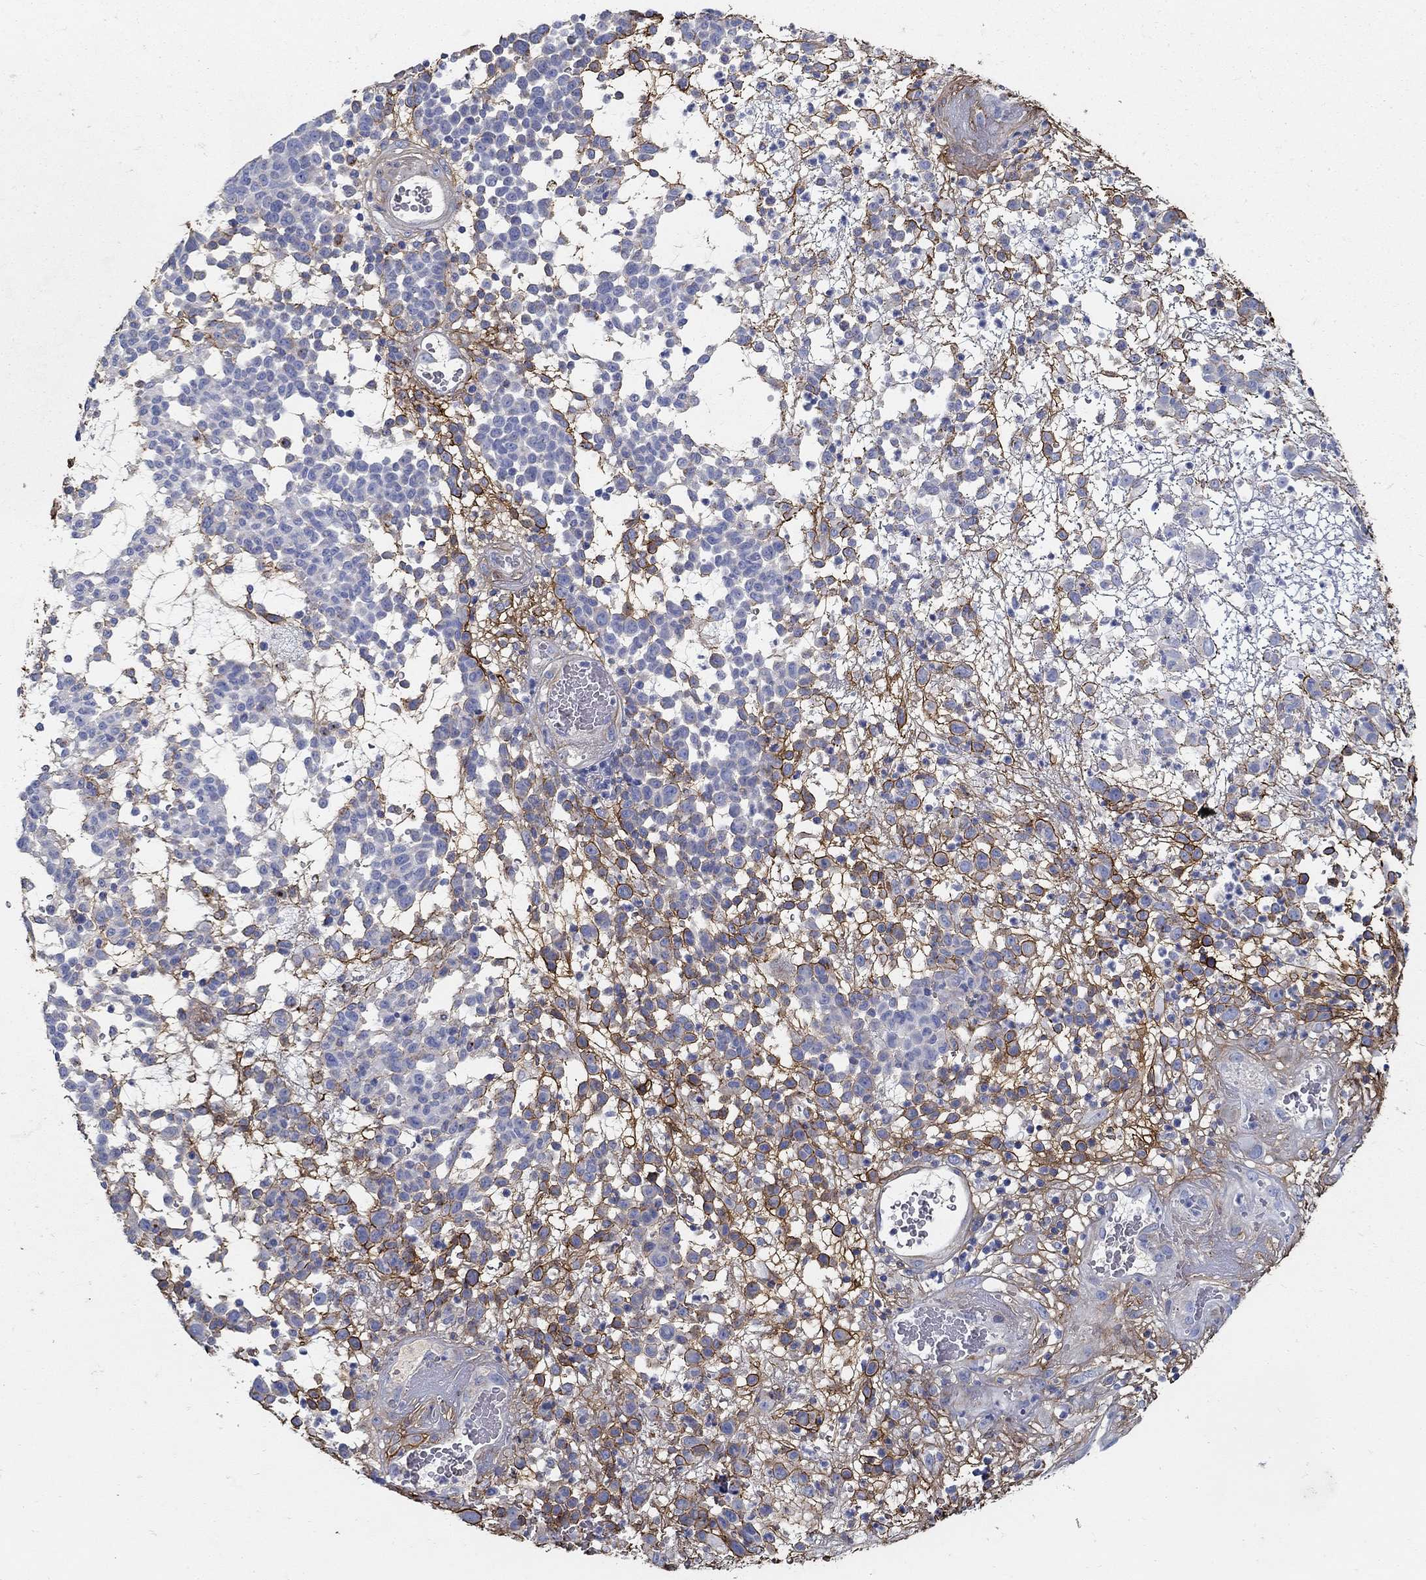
{"staining": {"intensity": "negative", "quantity": "none", "location": "none"}, "tissue": "melanoma", "cell_type": "Tumor cells", "image_type": "cancer", "snomed": [{"axis": "morphology", "description": "Malignant melanoma, NOS"}, {"axis": "topography", "description": "Skin"}], "caption": "Tumor cells show no significant protein positivity in malignant melanoma.", "gene": "TGFBI", "patient": {"sex": "male", "age": 59}}